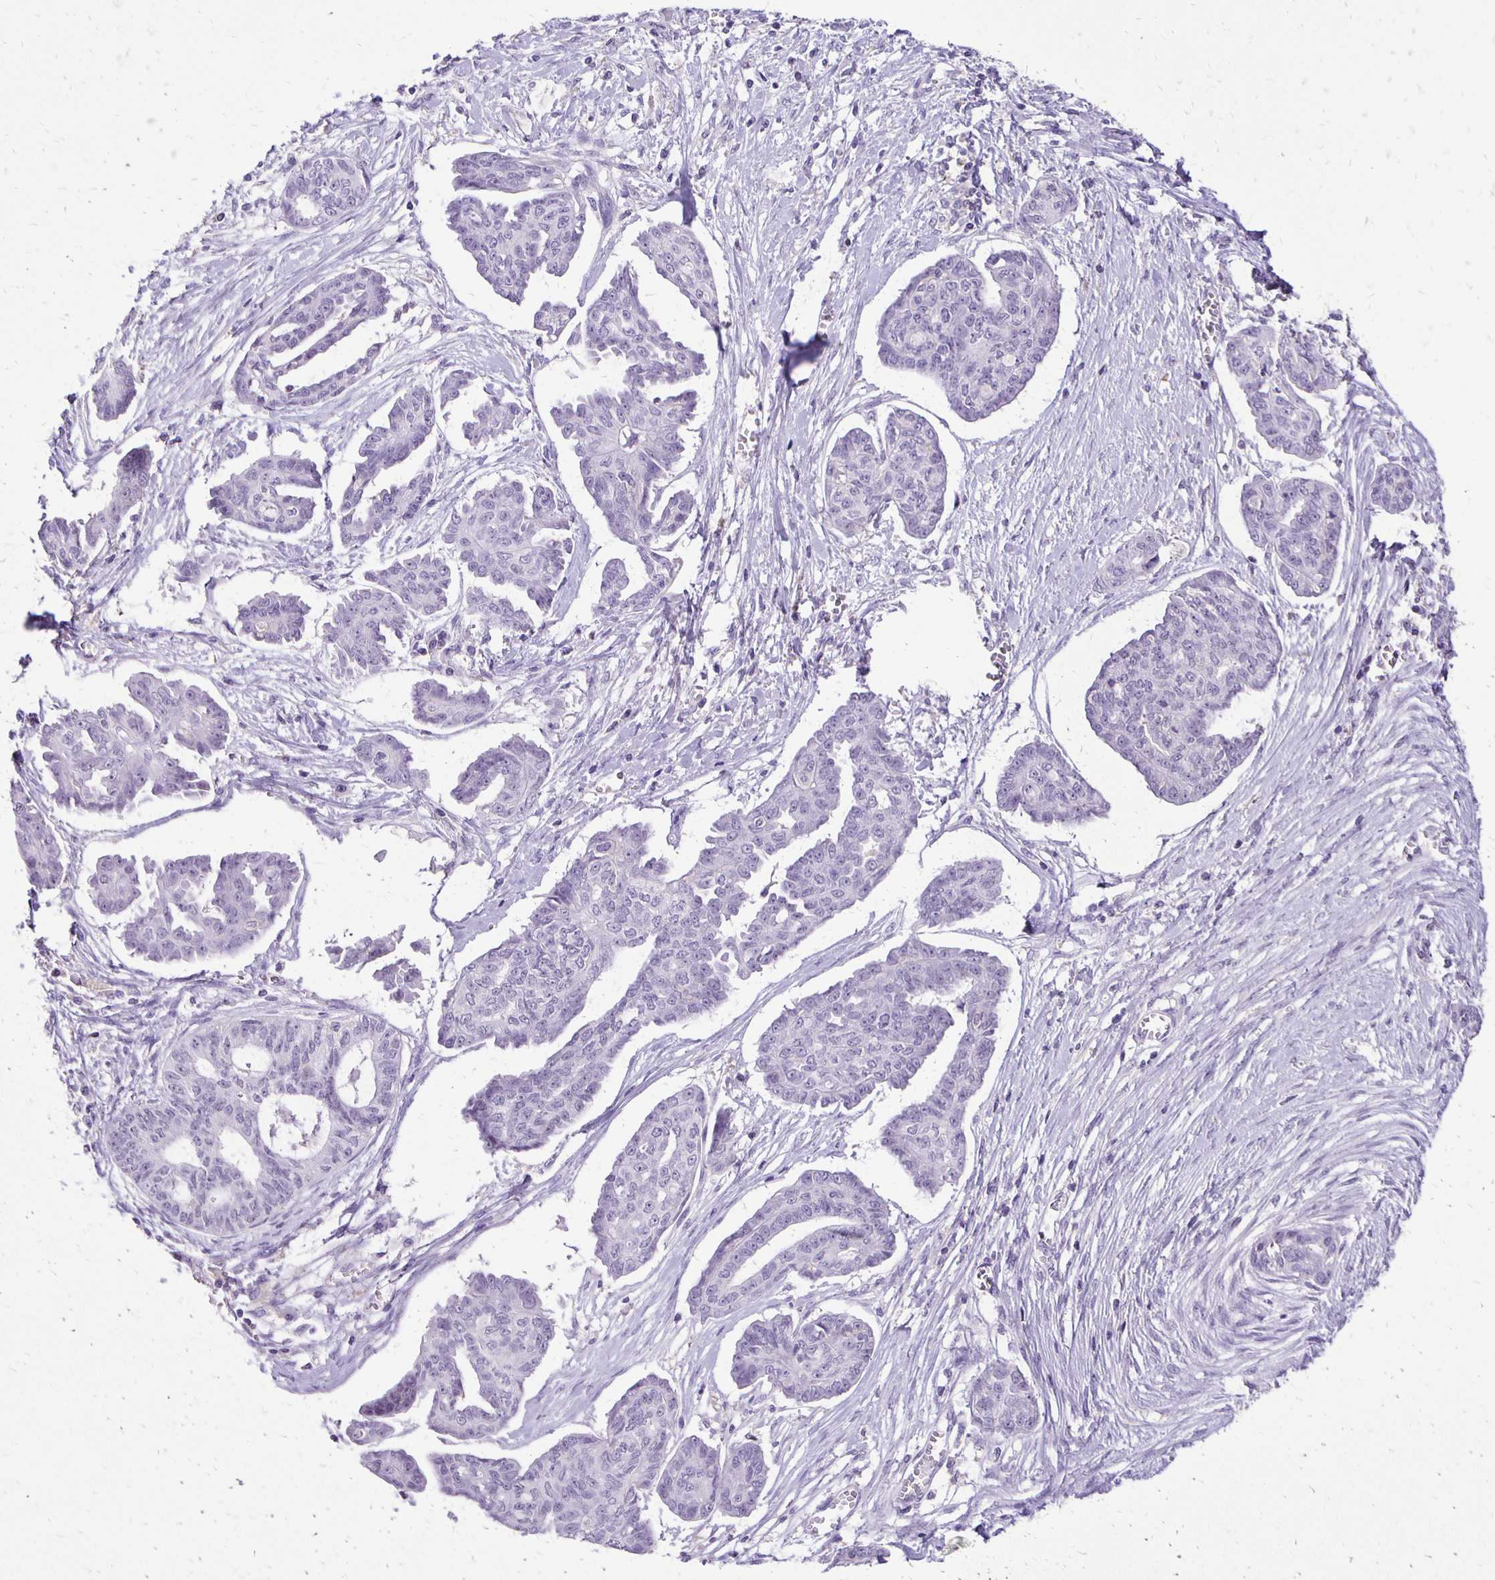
{"staining": {"intensity": "negative", "quantity": "none", "location": "none"}, "tissue": "ovarian cancer", "cell_type": "Tumor cells", "image_type": "cancer", "snomed": [{"axis": "morphology", "description": "Cystadenocarcinoma, serous, NOS"}, {"axis": "topography", "description": "Ovary"}], "caption": "An immunohistochemistry photomicrograph of ovarian cancer is shown. There is no staining in tumor cells of ovarian cancer.", "gene": "ANKRD45", "patient": {"sex": "female", "age": 71}}